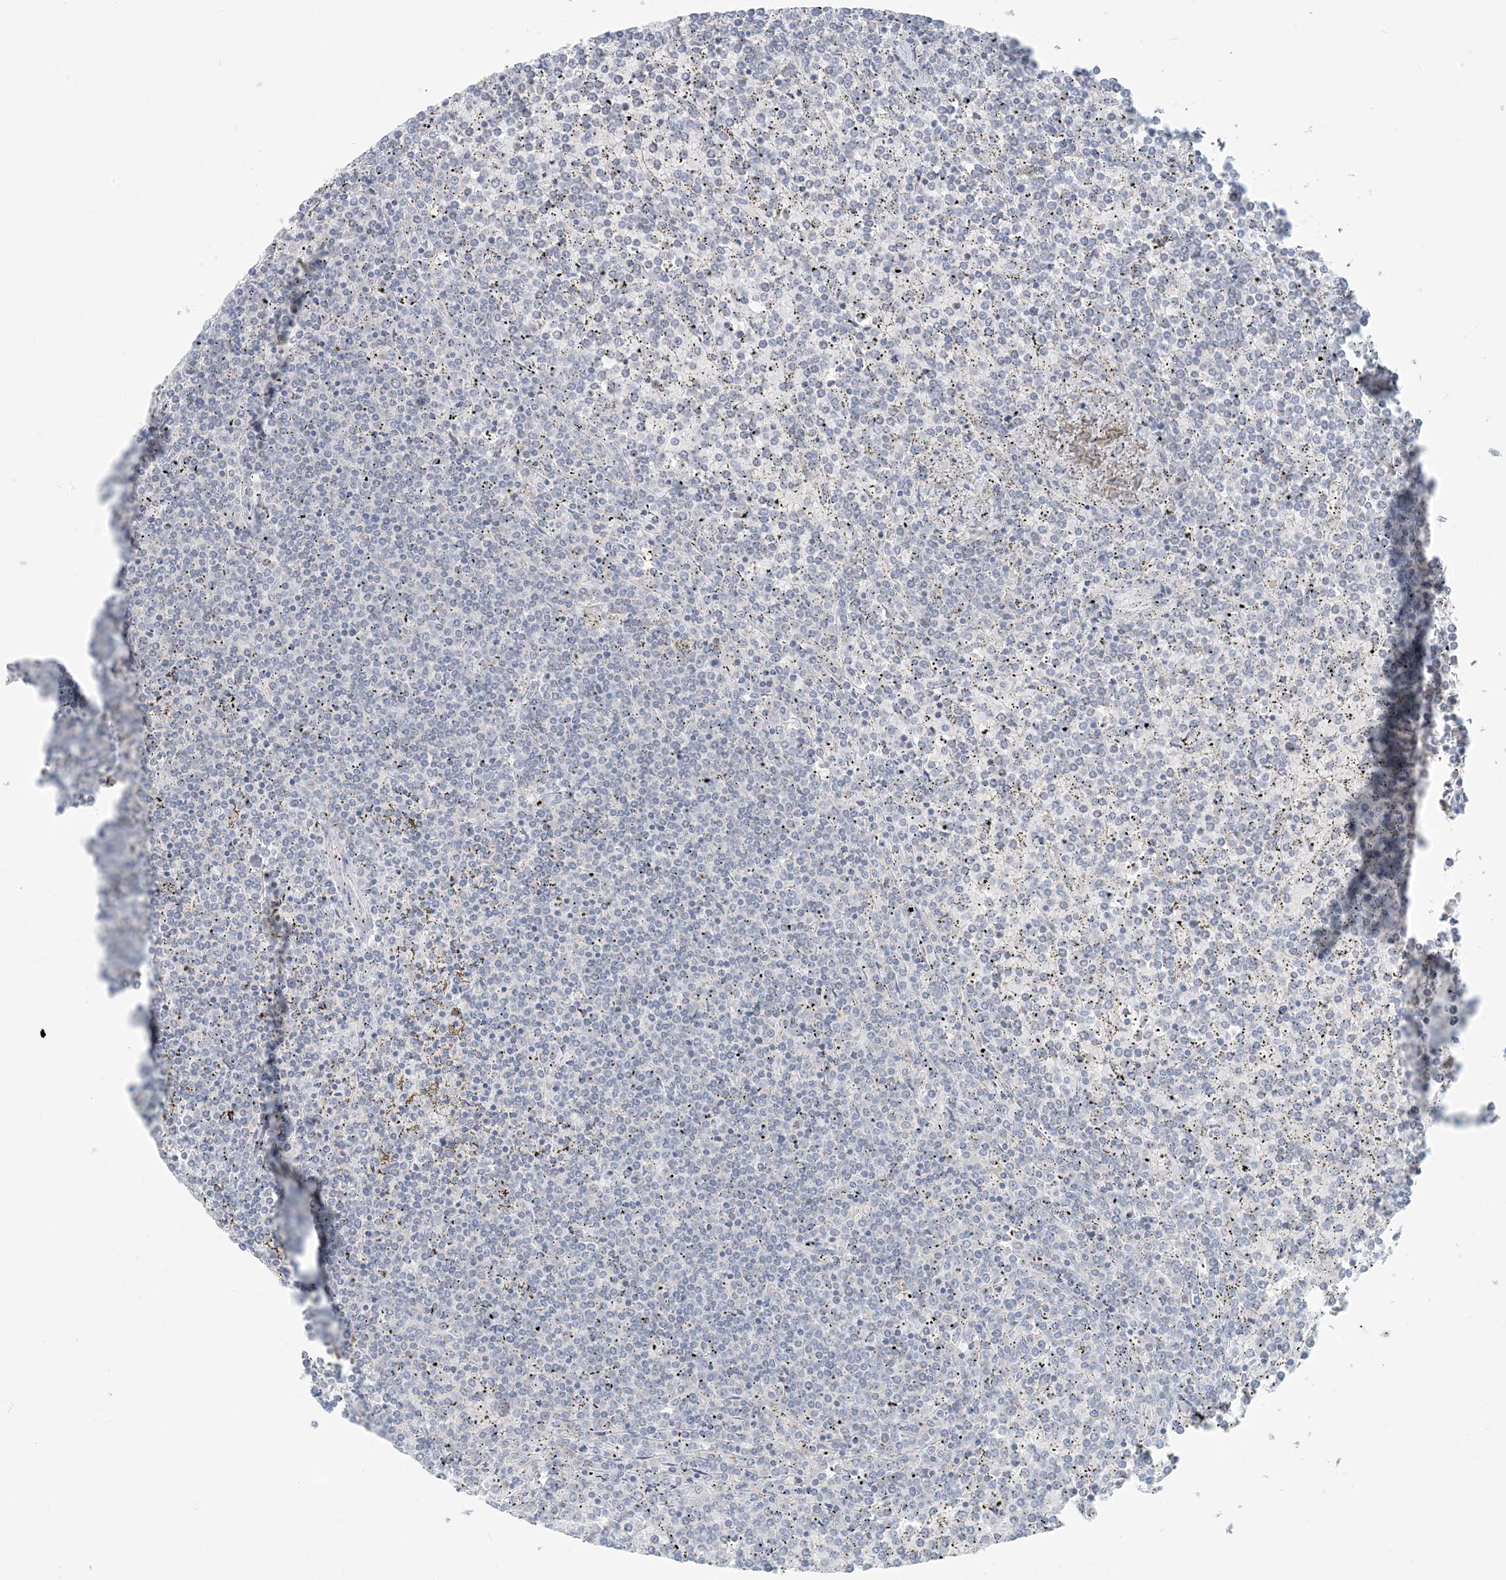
{"staining": {"intensity": "negative", "quantity": "none", "location": "none"}, "tissue": "lymphoma", "cell_type": "Tumor cells", "image_type": "cancer", "snomed": [{"axis": "morphology", "description": "Malignant lymphoma, non-Hodgkin's type, Low grade"}, {"axis": "topography", "description": "Spleen"}], "caption": "High power microscopy micrograph of an immunohistochemistry micrograph of lymphoma, revealing no significant staining in tumor cells.", "gene": "HACL1", "patient": {"sex": "female", "age": 19}}